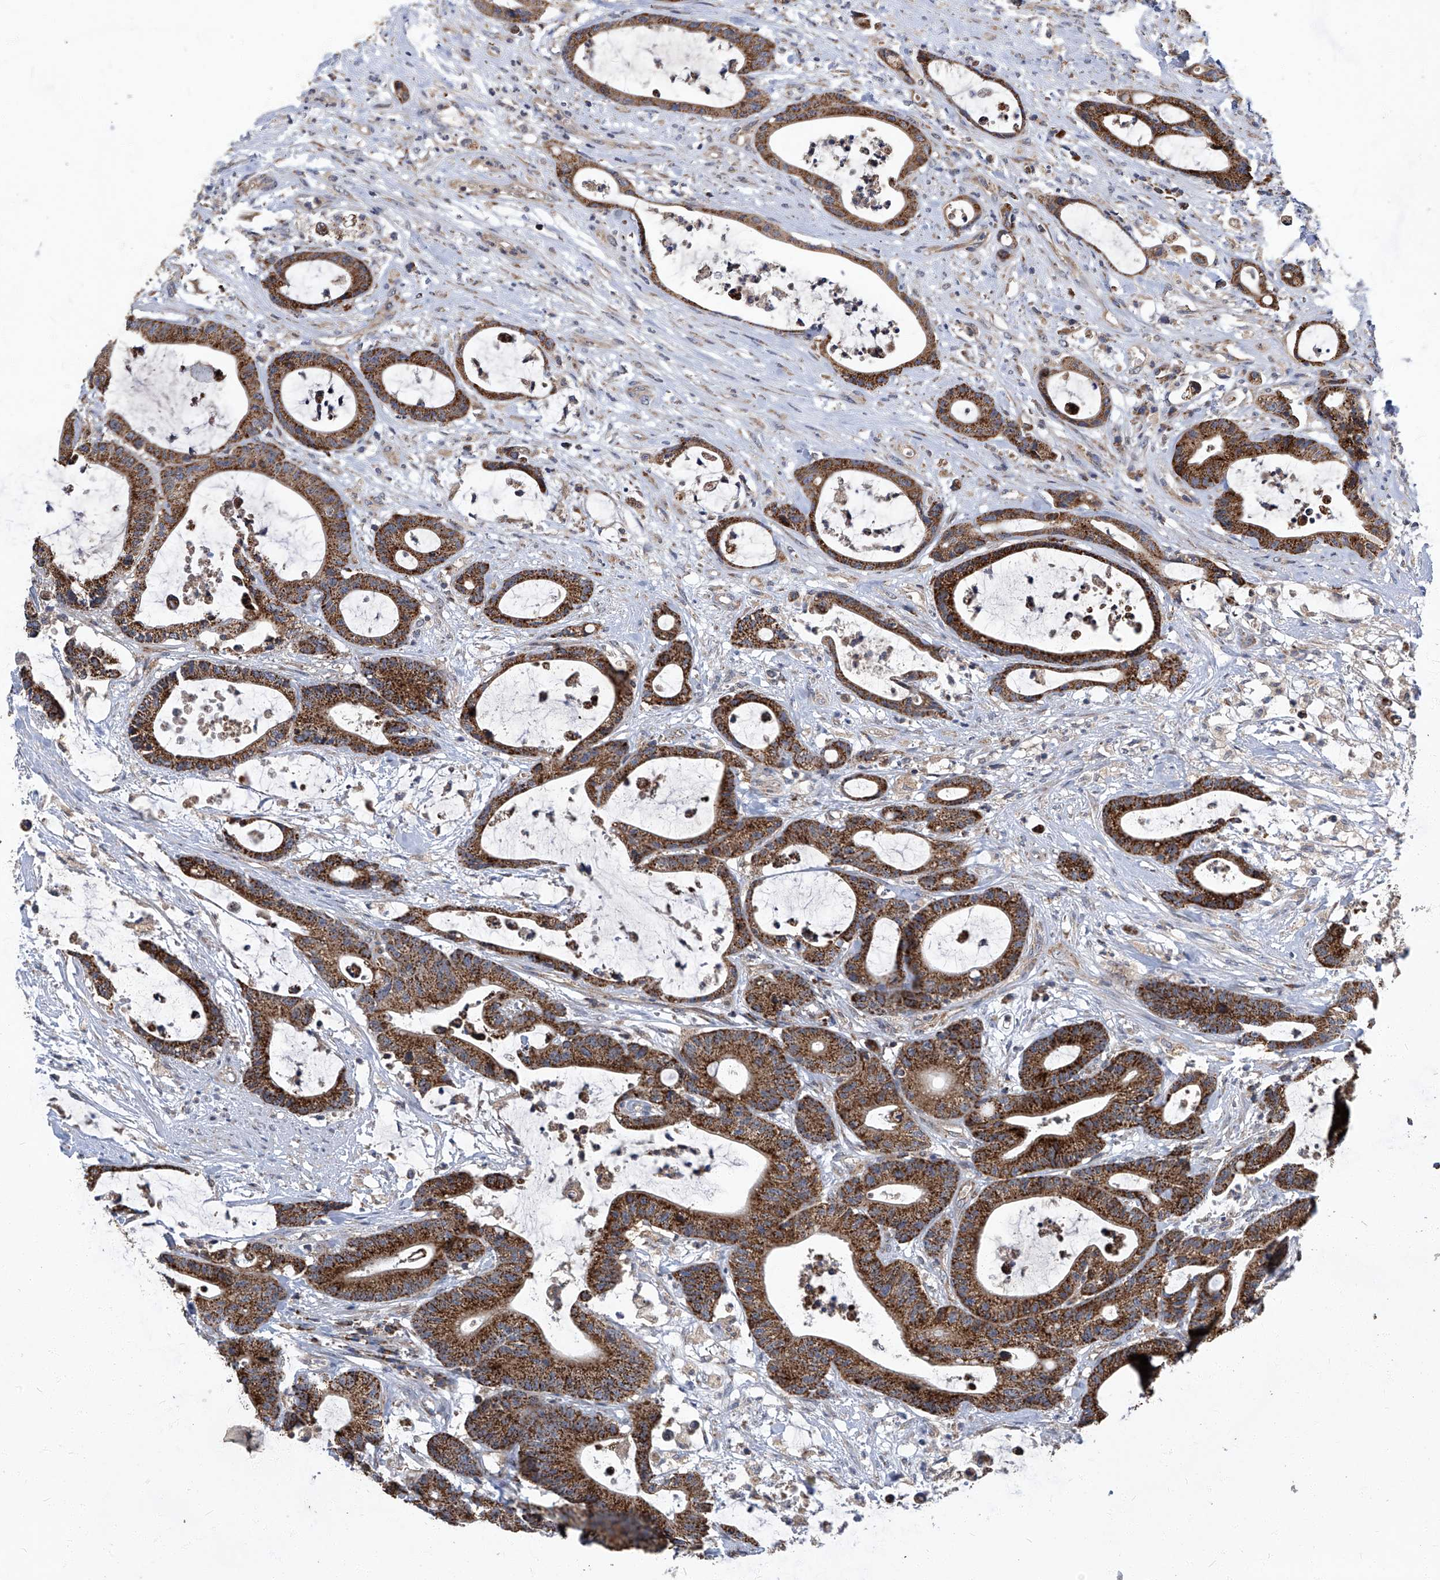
{"staining": {"intensity": "strong", "quantity": ">75%", "location": "cytoplasmic/membranous"}, "tissue": "colorectal cancer", "cell_type": "Tumor cells", "image_type": "cancer", "snomed": [{"axis": "morphology", "description": "Adenocarcinoma, NOS"}, {"axis": "topography", "description": "Colon"}], "caption": "Tumor cells demonstrate high levels of strong cytoplasmic/membranous expression in about >75% of cells in human colorectal adenocarcinoma.", "gene": "TNFRSF13B", "patient": {"sex": "female", "age": 84}}